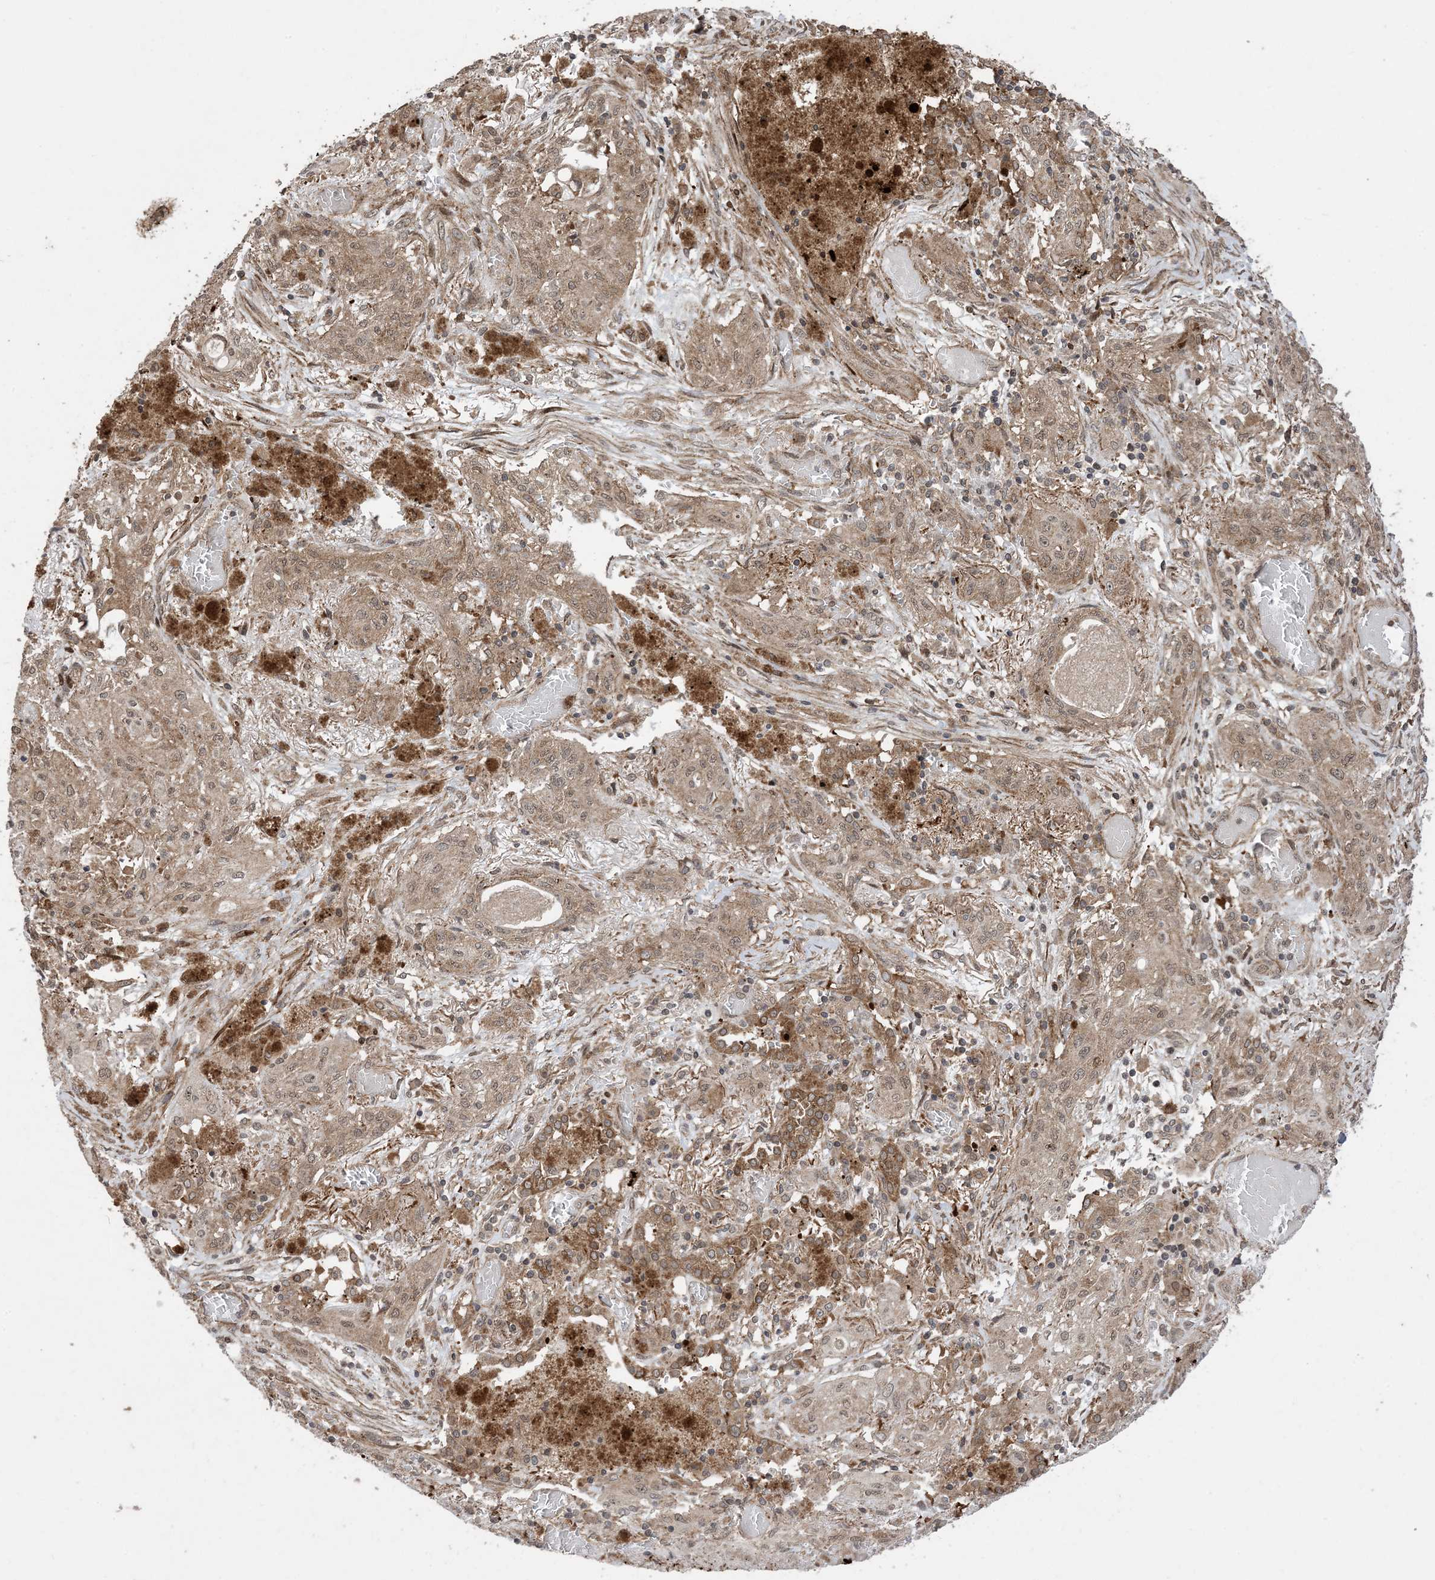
{"staining": {"intensity": "weak", "quantity": ">75%", "location": "cytoplasmic/membranous,nuclear"}, "tissue": "lung cancer", "cell_type": "Tumor cells", "image_type": "cancer", "snomed": [{"axis": "morphology", "description": "Squamous cell carcinoma, NOS"}, {"axis": "topography", "description": "Lung"}], "caption": "Lung cancer stained with DAB (3,3'-diaminobenzidine) IHC reveals low levels of weak cytoplasmic/membranous and nuclear positivity in approximately >75% of tumor cells.", "gene": "ZNF511", "patient": {"sex": "female", "age": 47}}